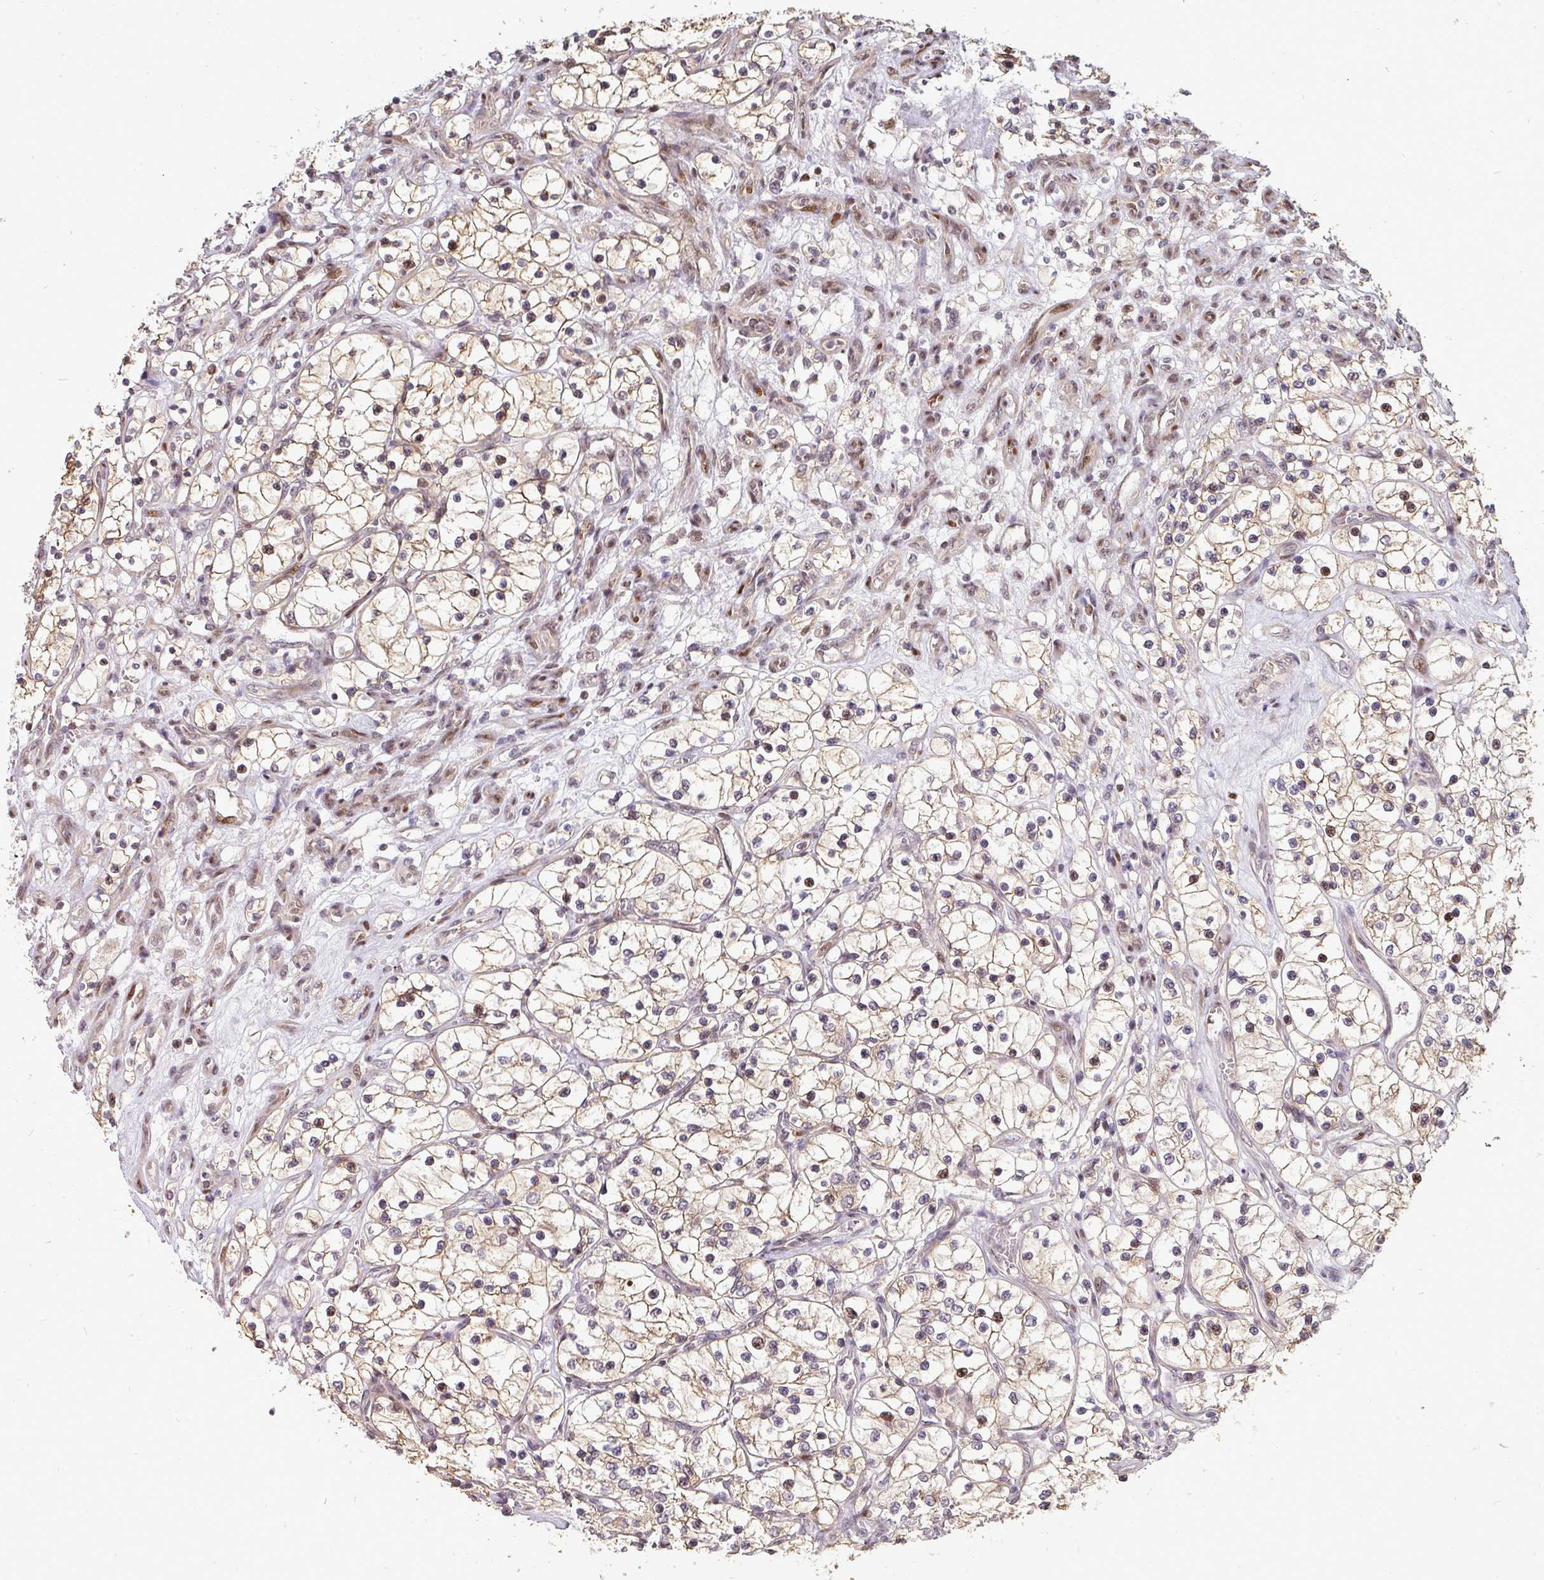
{"staining": {"intensity": "moderate", "quantity": "<25%", "location": "cytoplasmic/membranous,nuclear"}, "tissue": "renal cancer", "cell_type": "Tumor cells", "image_type": "cancer", "snomed": [{"axis": "morphology", "description": "Adenocarcinoma, NOS"}, {"axis": "topography", "description": "Kidney"}], "caption": "Immunohistochemical staining of human renal cancer shows low levels of moderate cytoplasmic/membranous and nuclear protein expression in about <25% of tumor cells.", "gene": "PATZ1", "patient": {"sex": "female", "age": 69}}